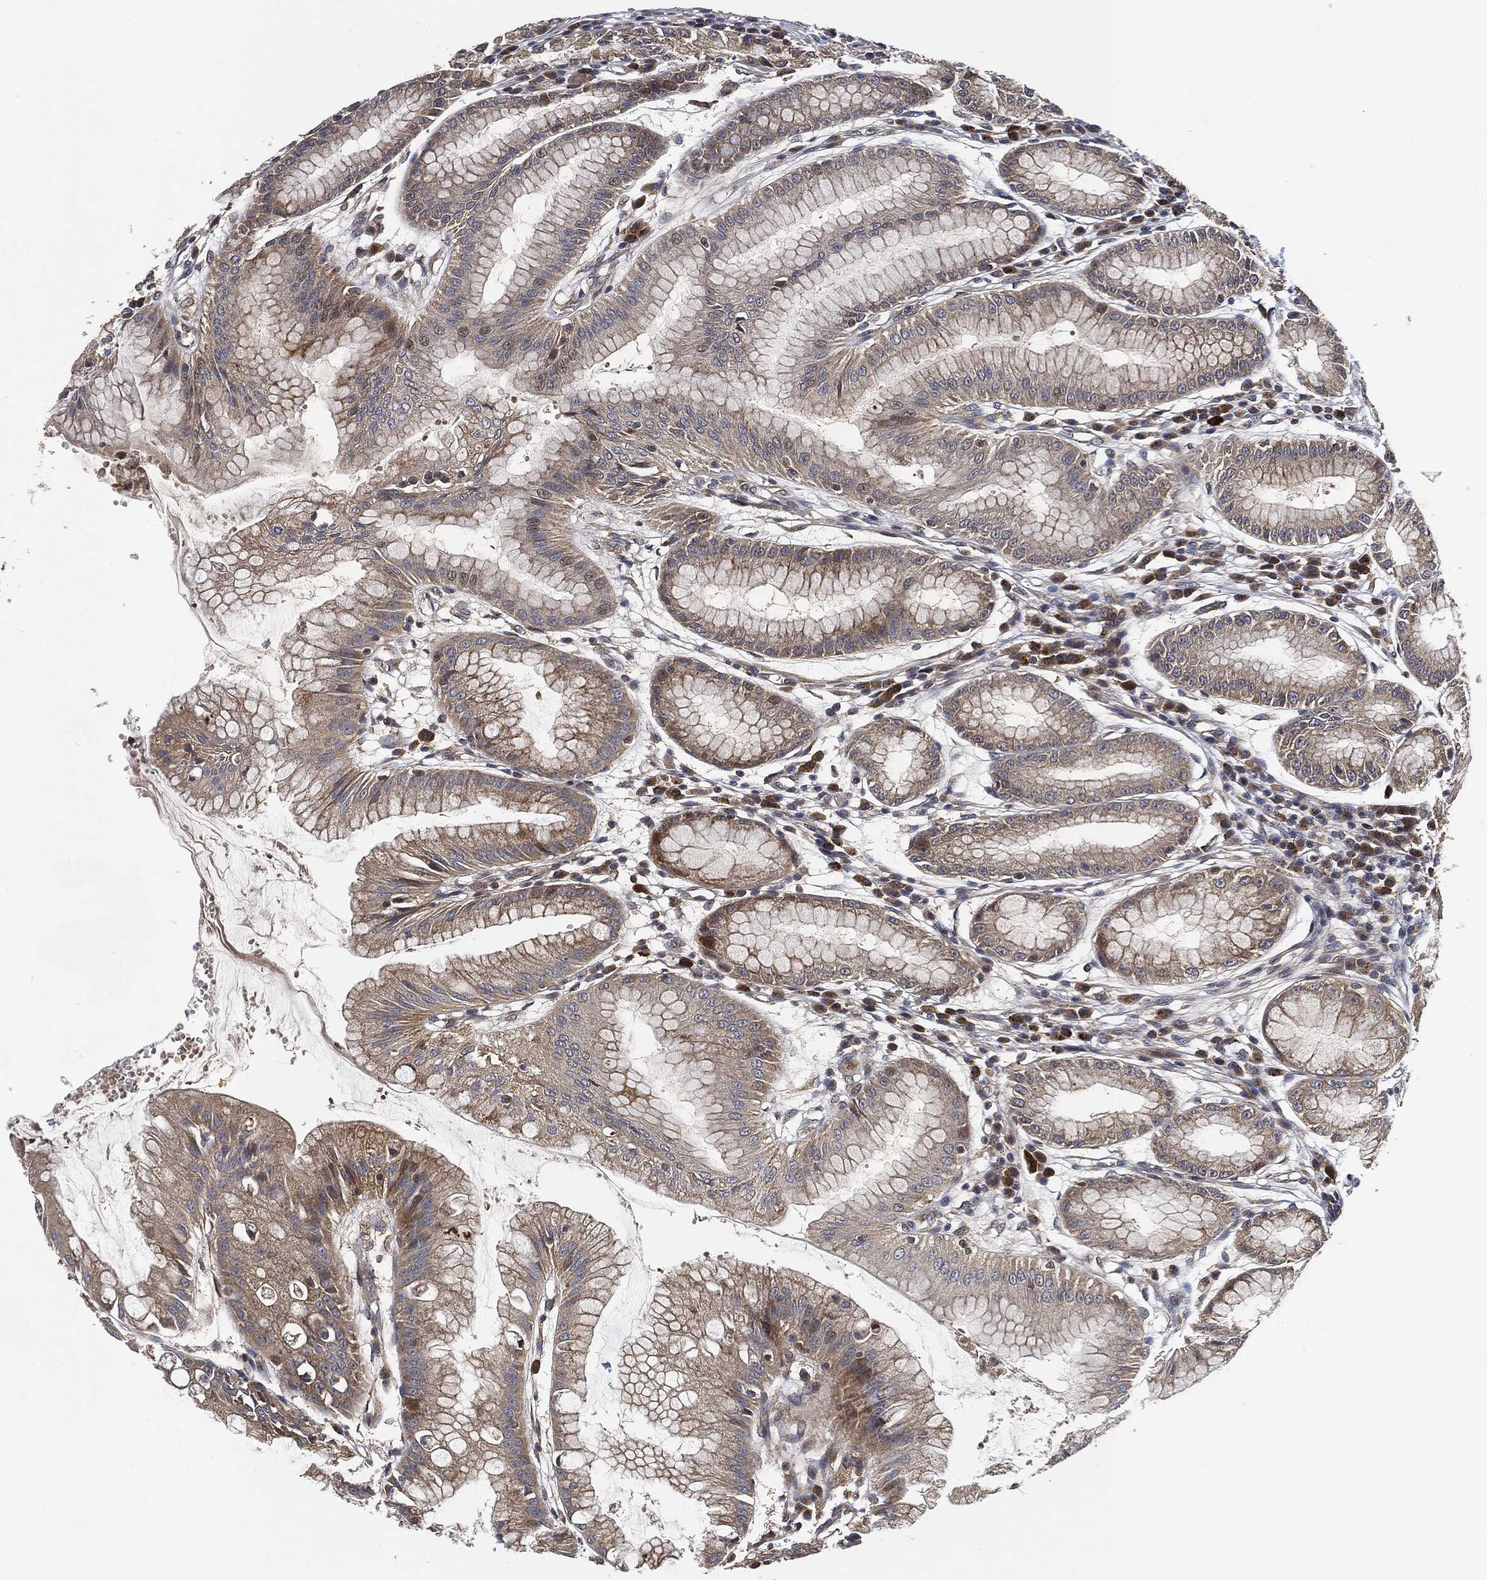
{"staining": {"intensity": "moderate", "quantity": "25%-75%", "location": "cytoplasmic/membranous"}, "tissue": "stomach", "cell_type": "Glandular cells", "image_type": "normal", "snomed": [{"axis": "morphology", "description": "Normal tissue, NOS"}, {"axis": "morphology", "description": "Inflammation, NOS"}, {"axis": "topography", "description": "Stomach, lower"}], "caption": "Protein analysis of normal stomach demonstrates moderate cytoplasmic/membranous expression in approximately 25%-75% of glandular cells. (IHC, brightfield microscopy, high magnification).", "gene": "MLST8", "patient": {"sex": "male", "age": 59}}